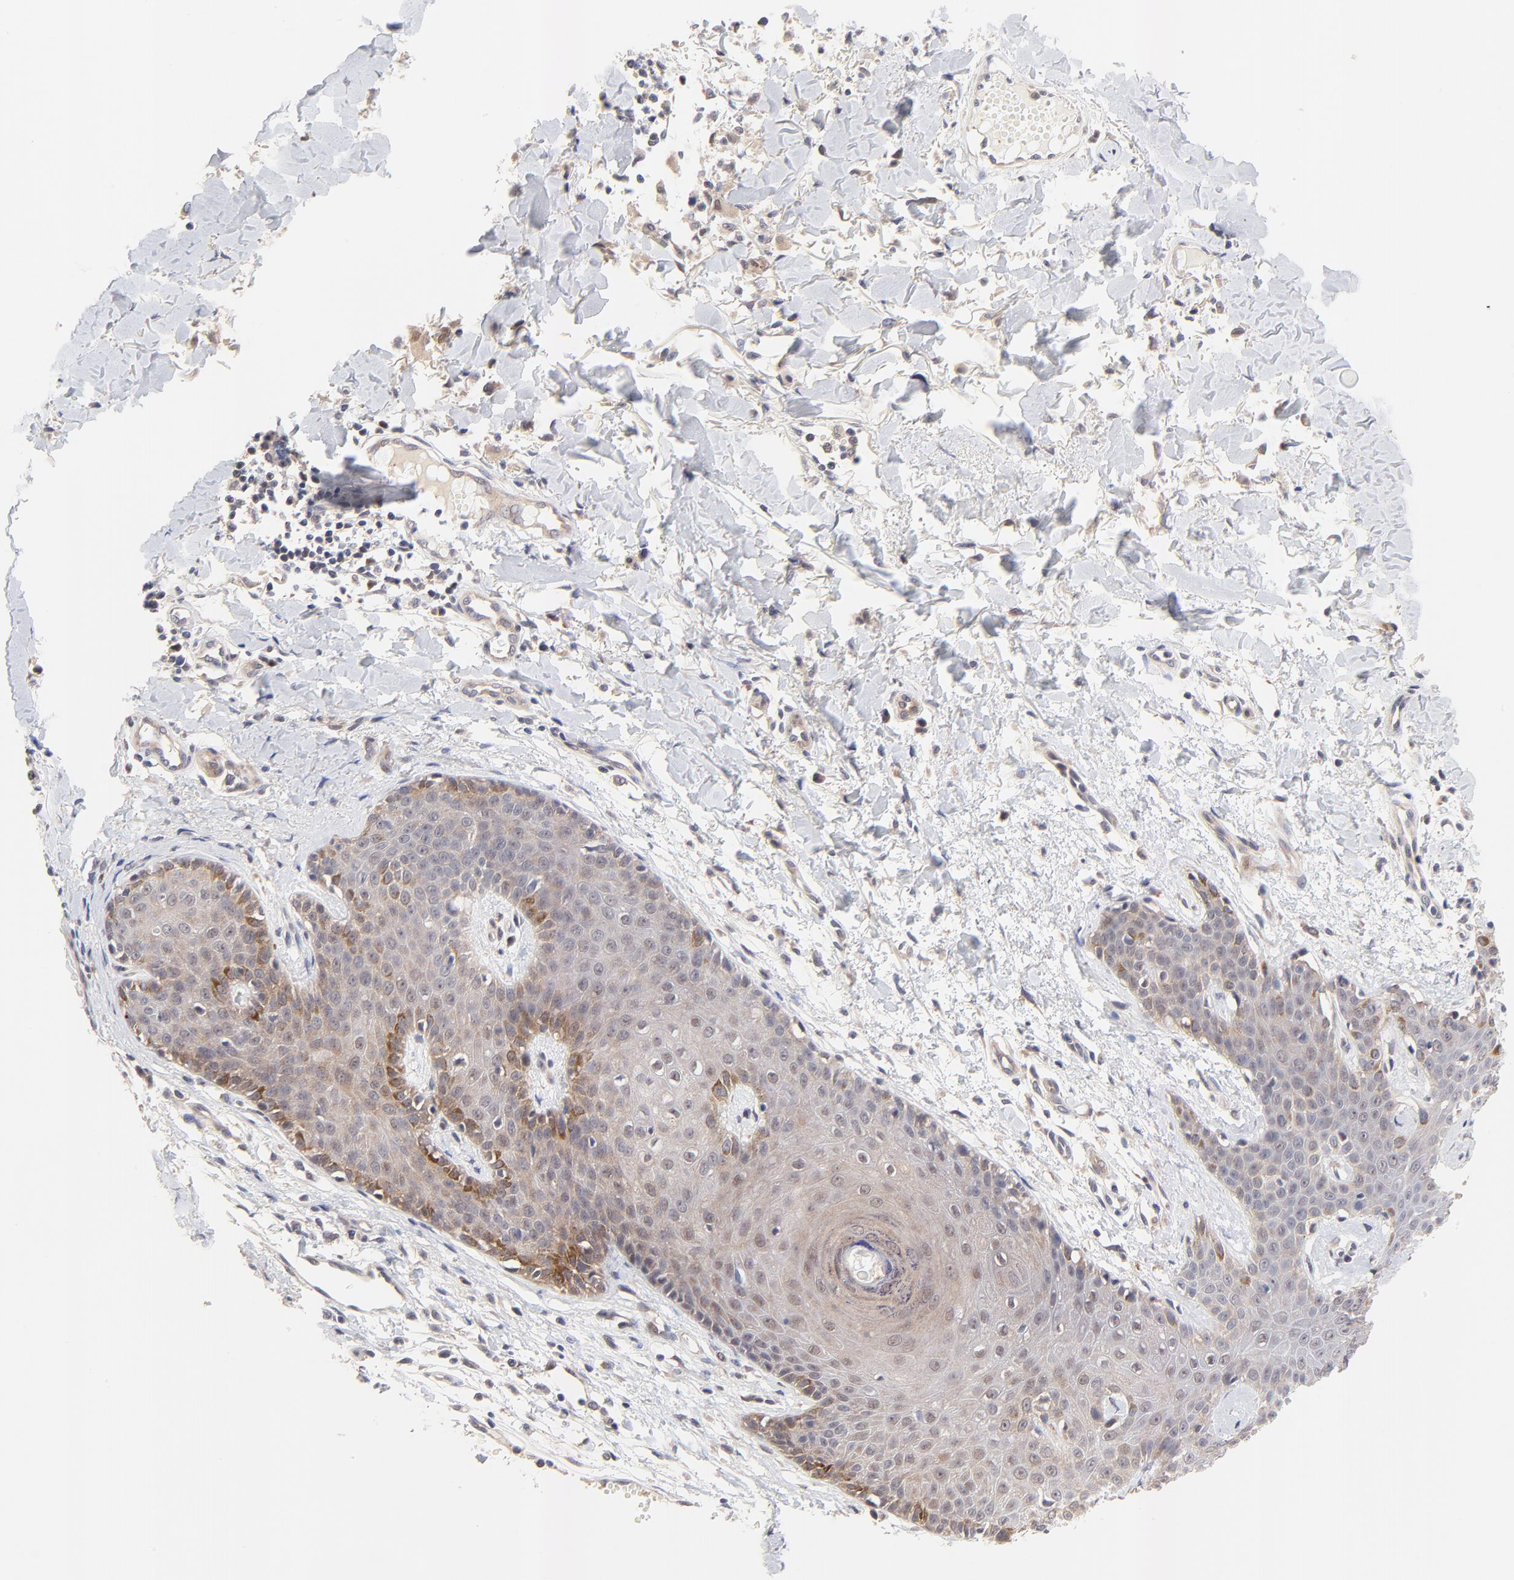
{"staining": {"intensity": "moderate", "quantity": "25%-75%", "location": "cytoplasmic/membranous,nuclear"}, "tissue": "skin cancer", "cell_type": "Tumor cells", "image_type": "cancer", "snomed": [{"axis": "morphology", "description": "Basal cell carcinoma"}, {"axis": "topography", "description": "Skin"}], "caption": "This photomicrograph displays skin cancer (basal cell carcinoma) stained with IHC to label a protein in brown. The cytoplasmic/membranous and nuclear of tumor cells show moderate positivity for the protein. Nuclei are counter-stained blue.", "gene": "TXNL1", "patient": {"sex": "male", "age": 67}}